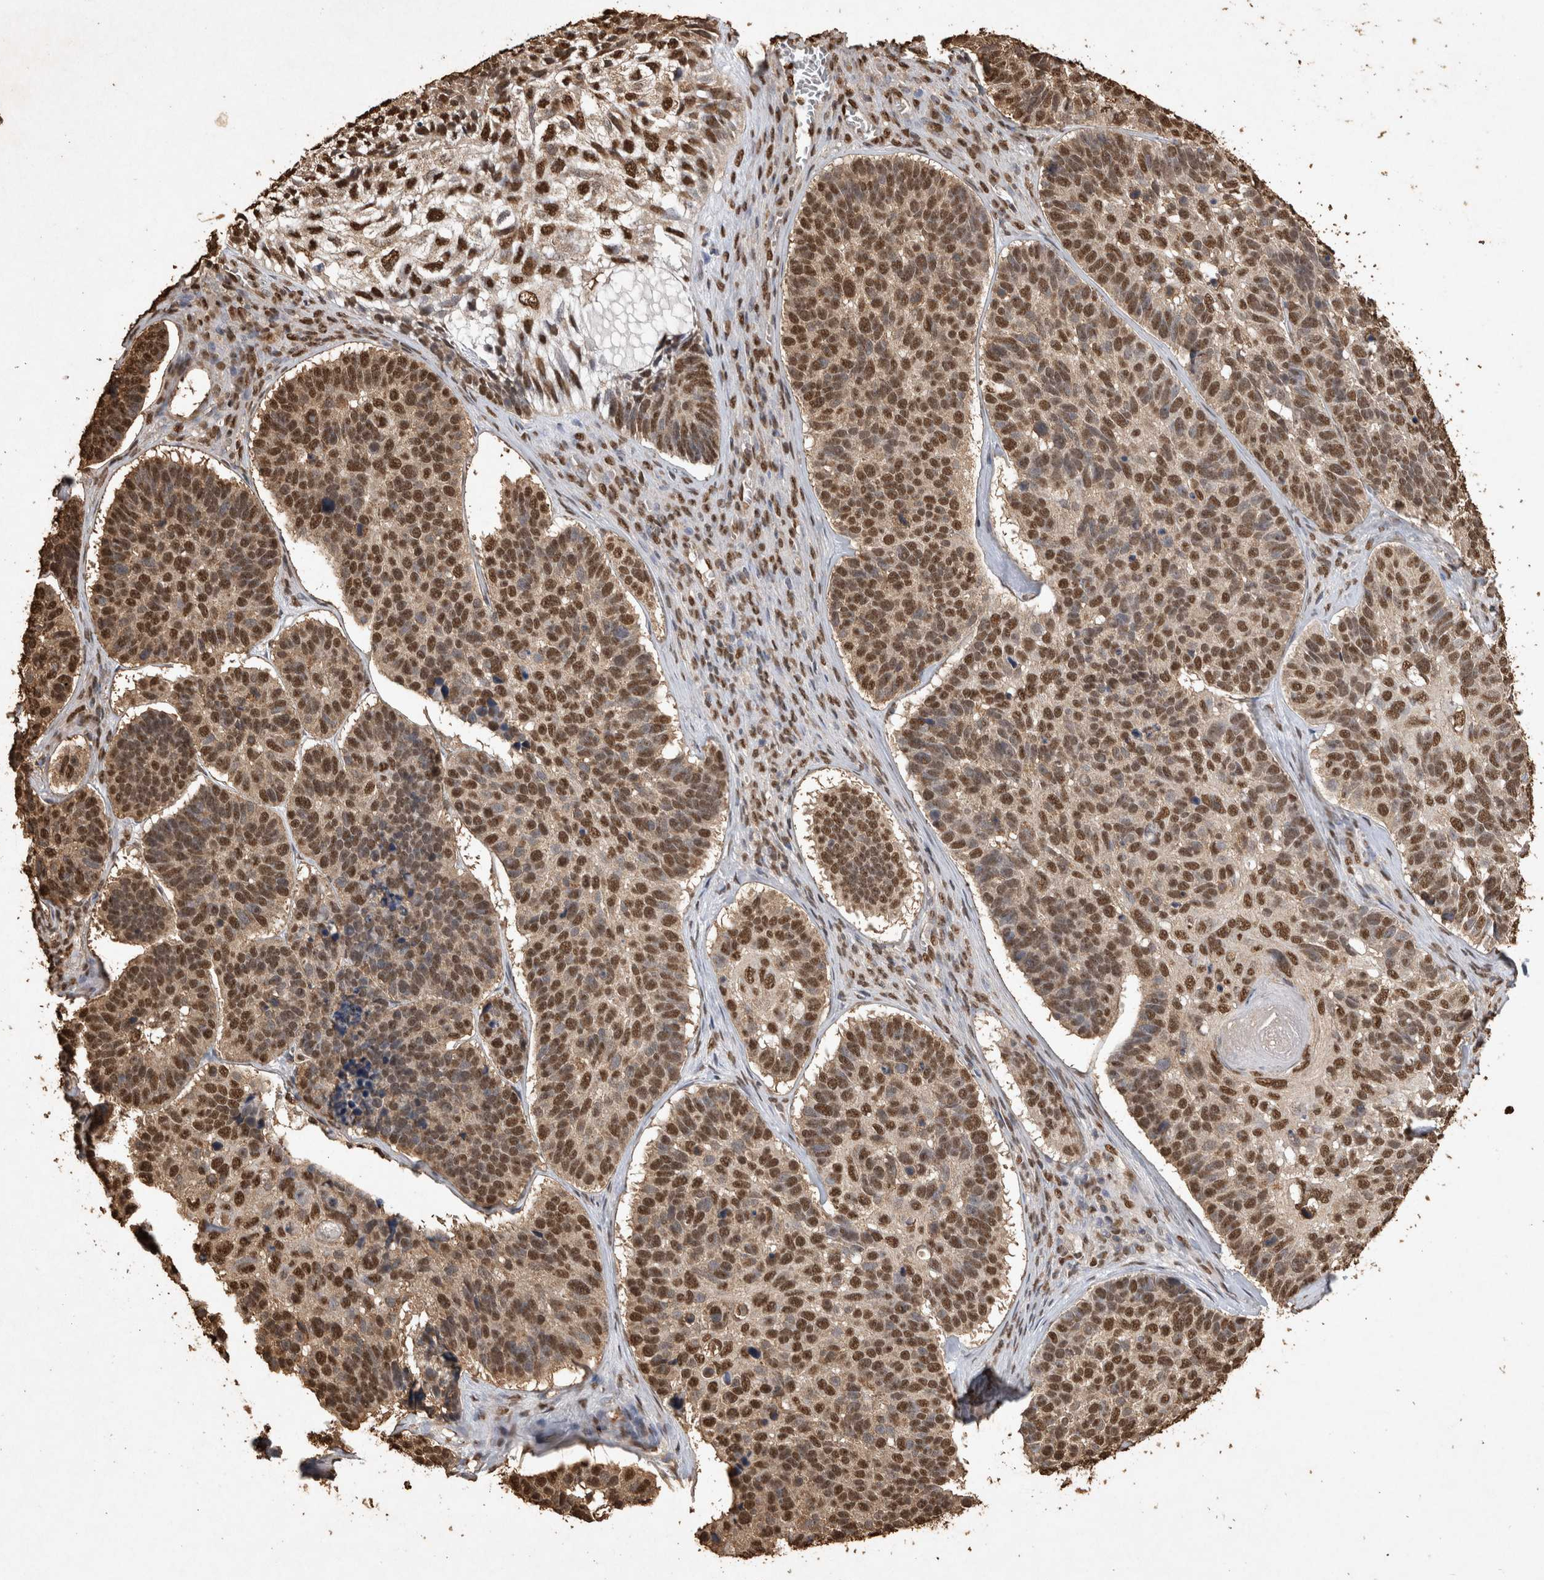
{"staining": {"intensity": "strong", "quantity": ">75%", "location": "nuclear"}, "tissue": "skin cancer", "cell_type": "Tumor cells", "image_type": "cancer", "snomed": [{"axis": "morphology", "description": "Basal cell carcinoma"}, {"axis": "topography", "description": "Skin"}], "caption": "The immunohistochemical stain highlights strong nuclear expression in tumor cells of skin cancer tissue. (DAB (3,3'-diaminobenzidine) = brown stain, brightfield microscopy at high magnification).", "gene": "OAS2", "patient": {"sex": "male", "age": 62}}